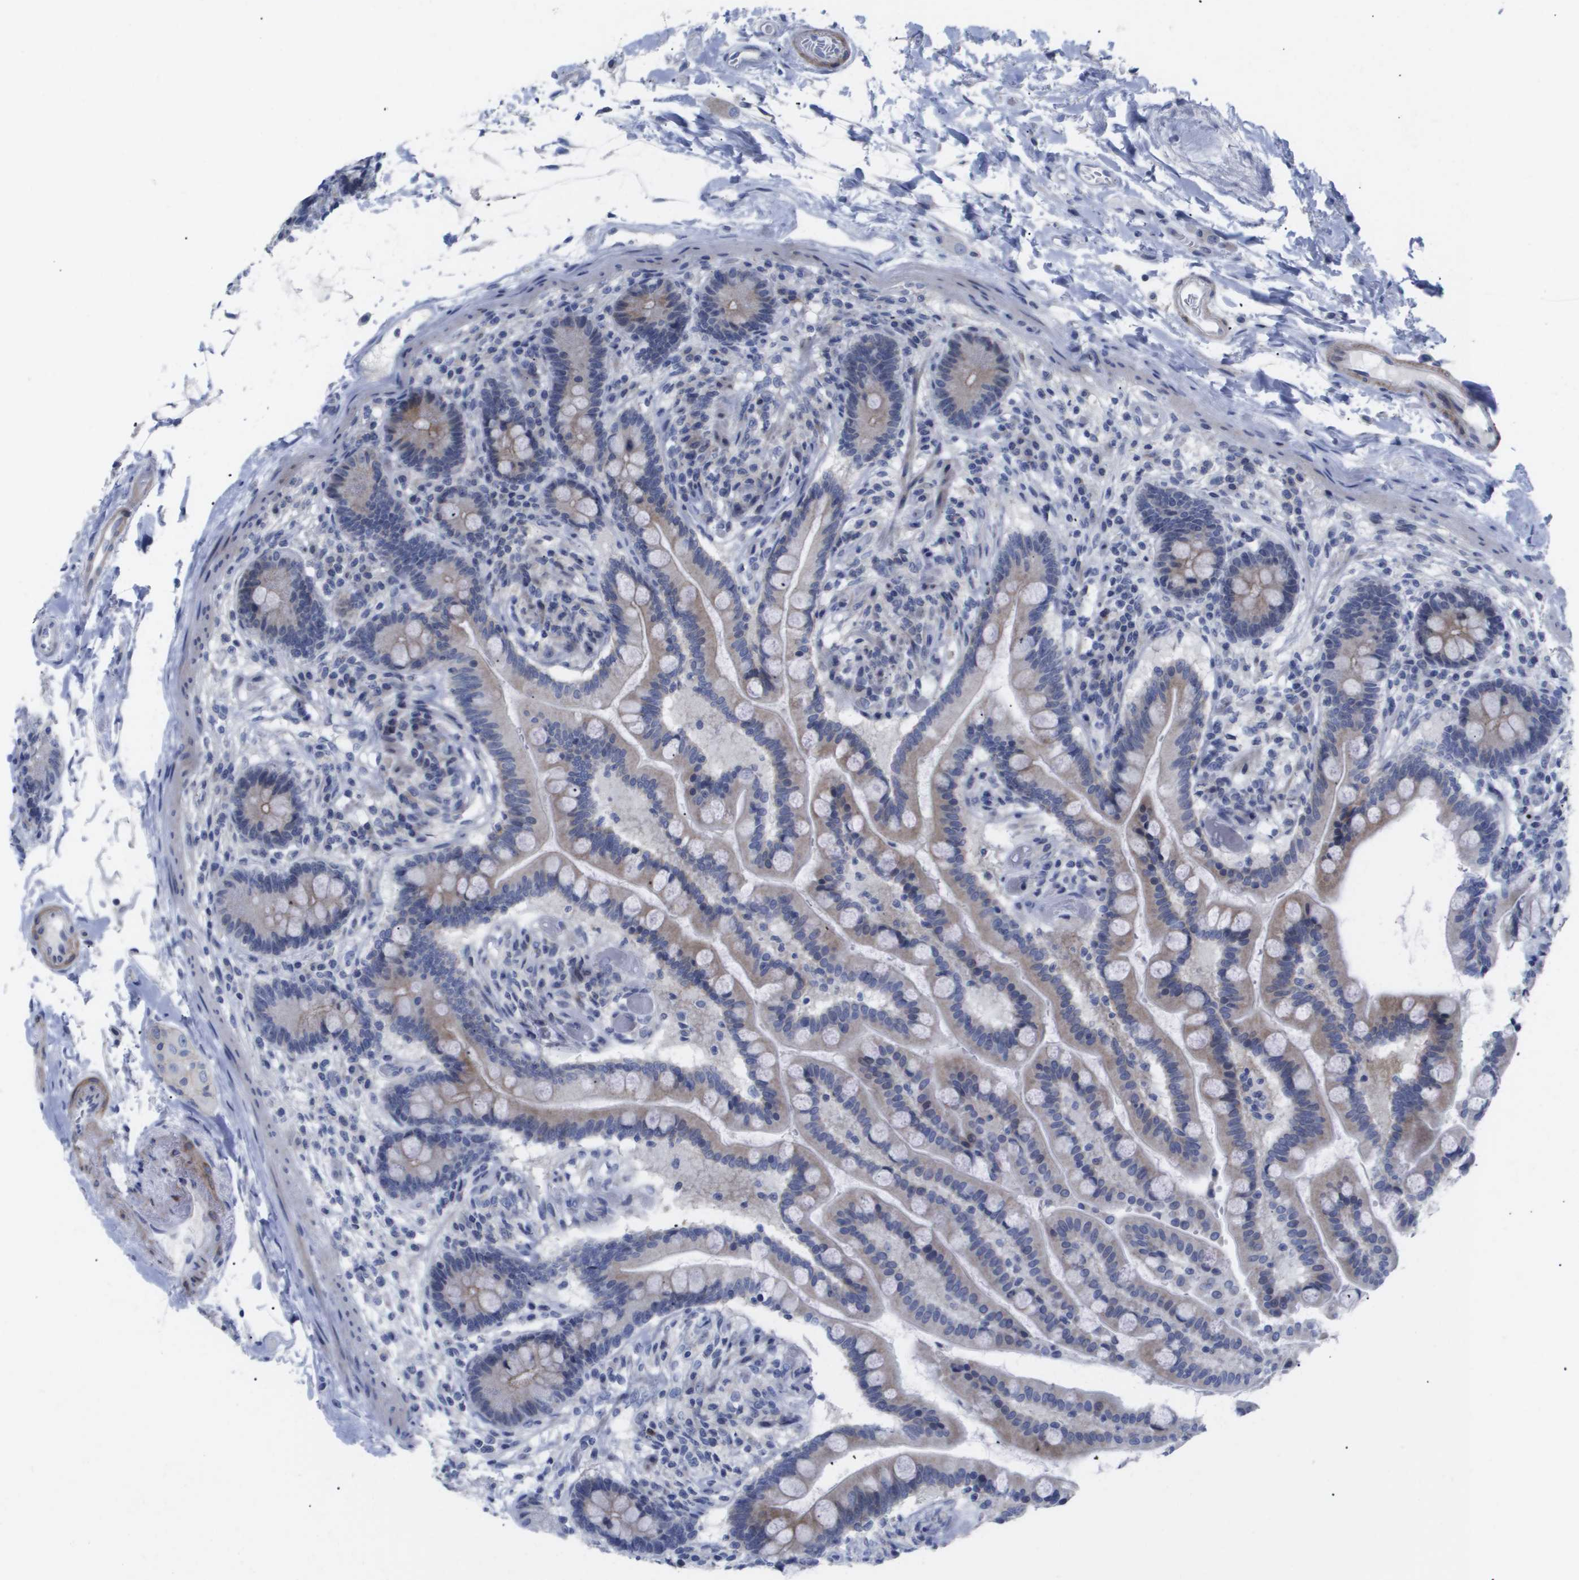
{"staining": {"intensity": "negative", "quantity": "none", "location": "none"}, "tissue": "colon", "cell_type": "Endothelial cells", "image_type": "normal", "snomed": [{"axis": "morphology", "description": "Normal tissue, NOS"}, {"axis": "topography", "description": "Colon"}], "caption": "High magnification brightfield microscopy of benign colon stained with DAB (brown) and counterstained with hematoxylin (blue): endothelial cells show no significant expression. (DAB immunohistochemistry with hematoxylin counter stain).", "gene": "CAV3", "patient": {"sex": "male", "age": 73}}